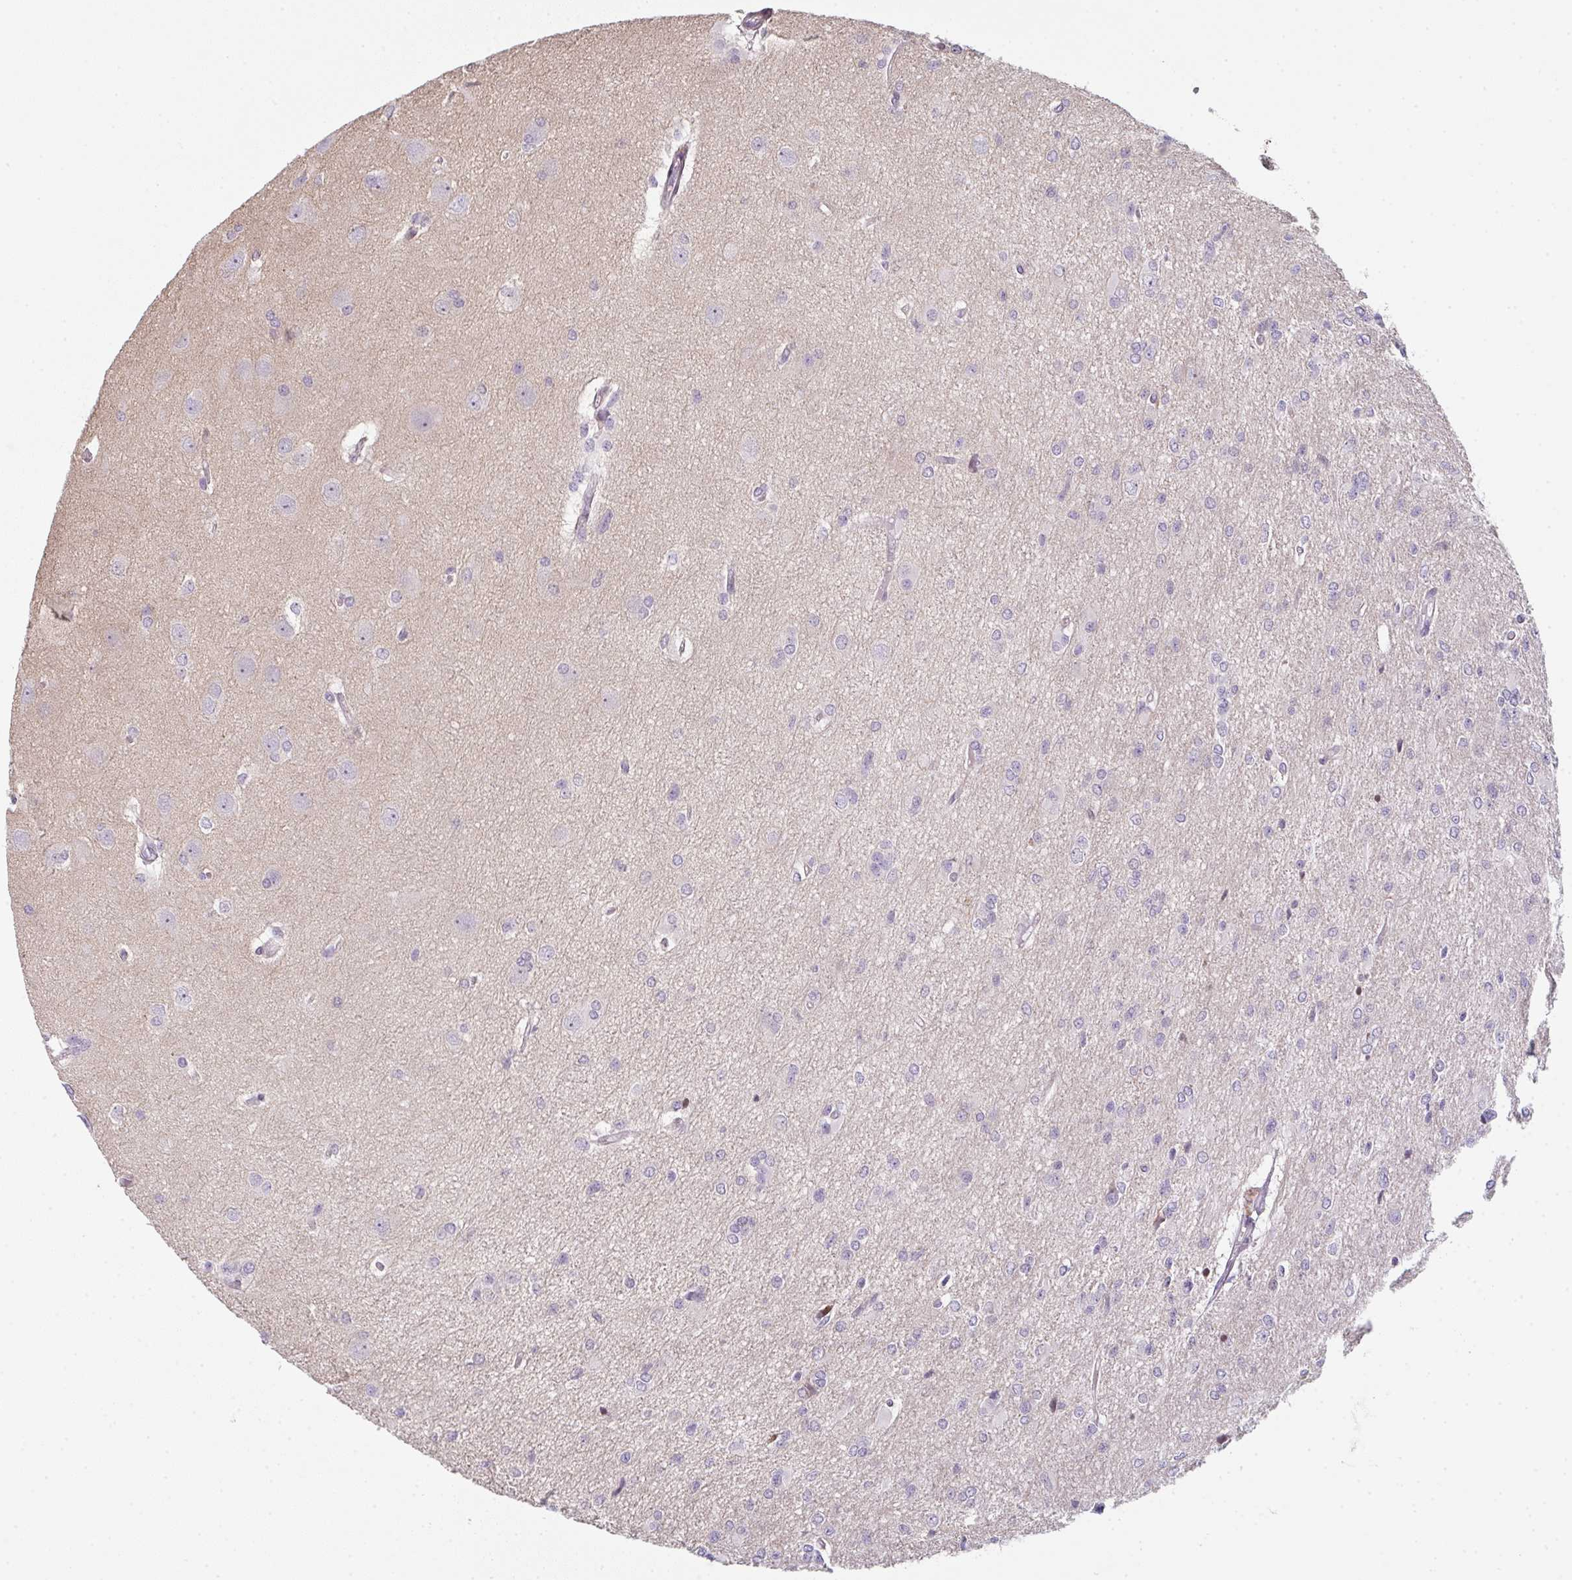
{"staining": {"intensity": "negative", "quantity": "none", "location": "none"}, "tissue": "glioma", "cell_type": "Tumor cells", "image_type": "cancer", "snomed": [{"axis": "morphology", "description": "Glioma, malignant, Low grade"}, {"axis": "topography", "description": "Brain"}], "caption": "The micrograph displays no significant expression in tumor cells of glioma.", "gene": "TMEM237", "patient": {"sex": "male", "age": 26}}